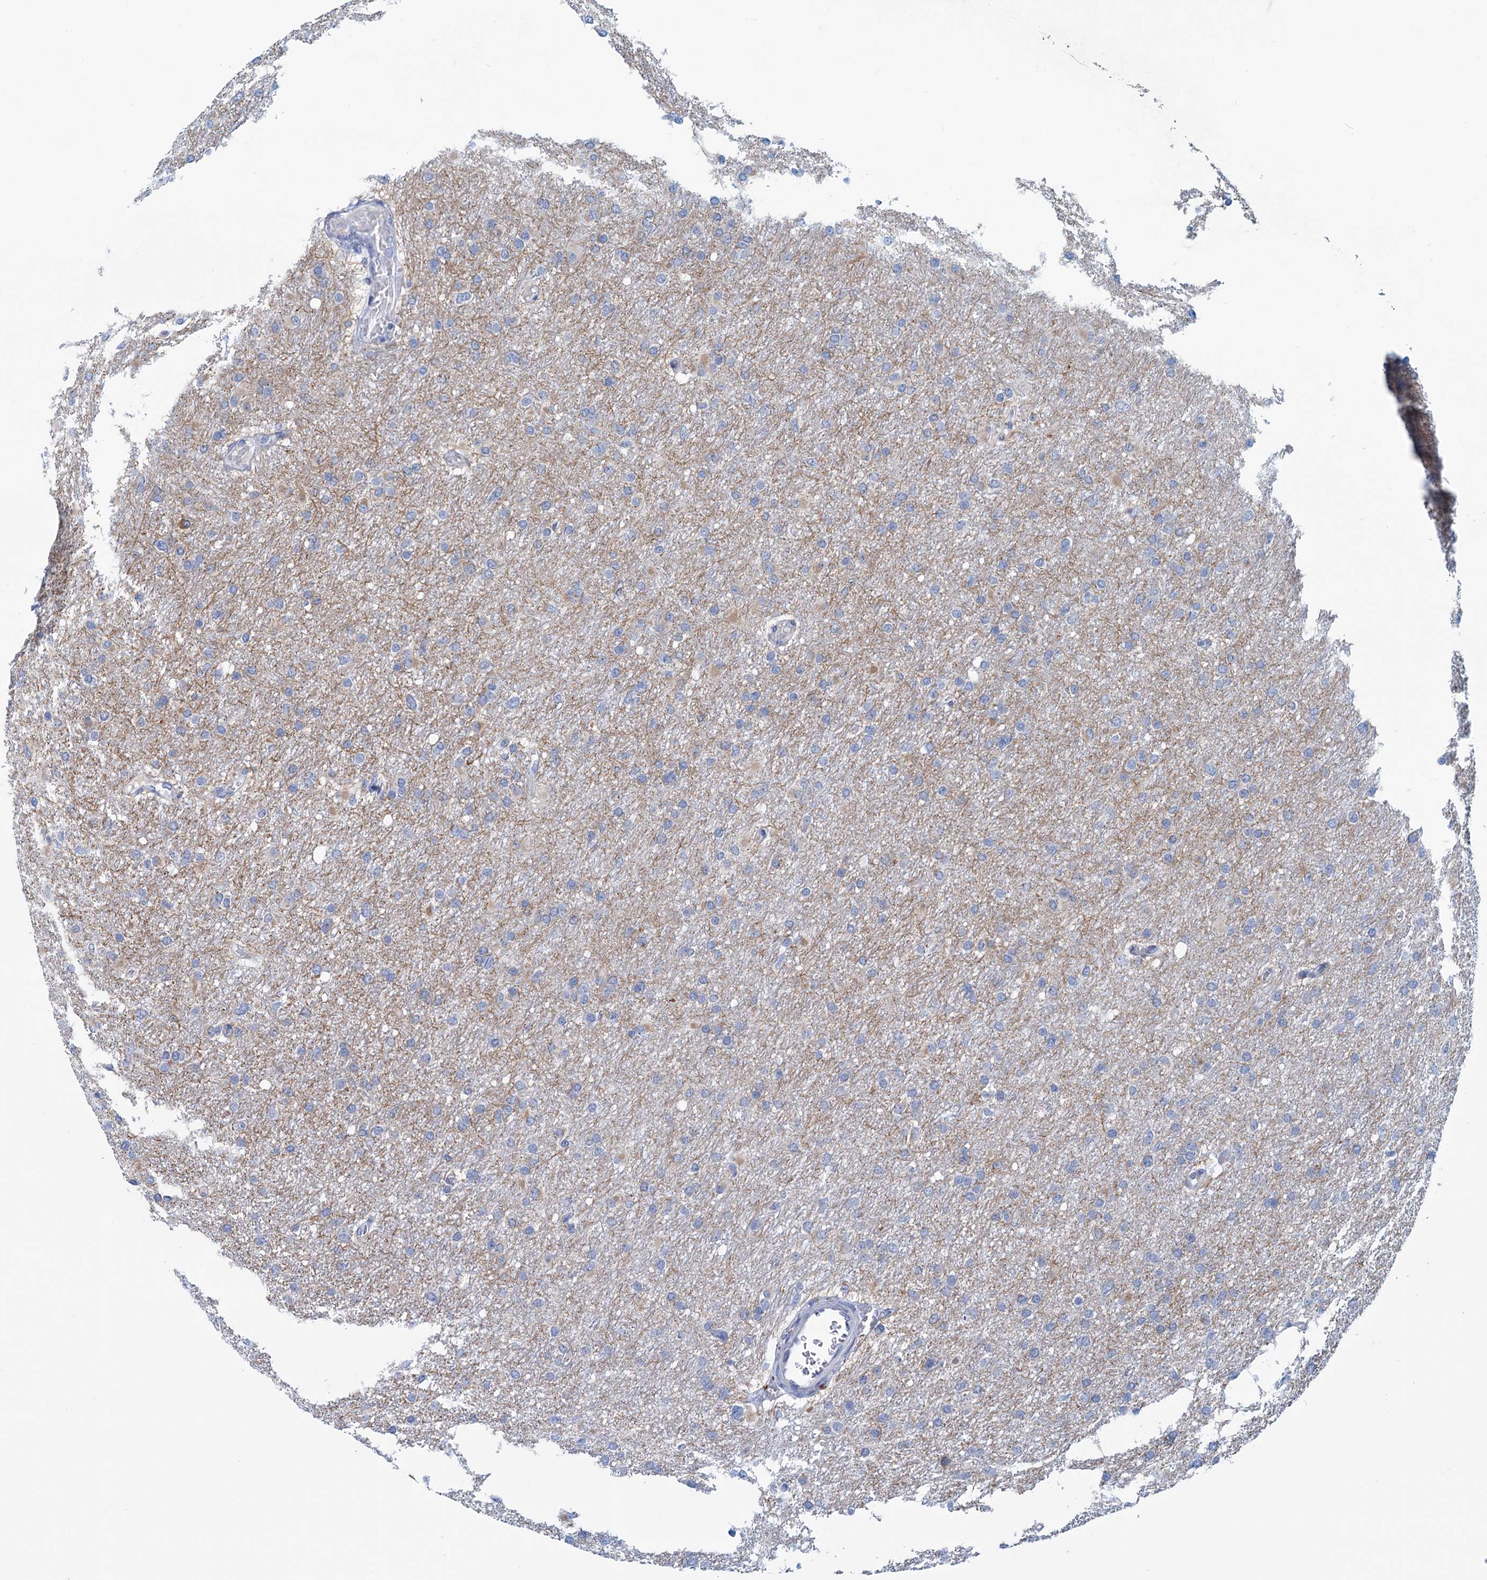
{"staining": {"intensity": "negative", "quantity": "none", "location": "none"}, "tissue": "glioma", "cell_type": "Tumor cells", "image_type": "cancer", "snomed": [{"axis": "morphology", "description": "Glioma, malignant, High grade"}, {"axis": "topography", "description": "Cerebral cortex"}], "caption": "Human glioma stained for a protein using immunohistochemistry (IHC) exhibits no staining in tumor cells.", "gene": "MYOZ3", "patient": {"sex": "female", "age": 36}}